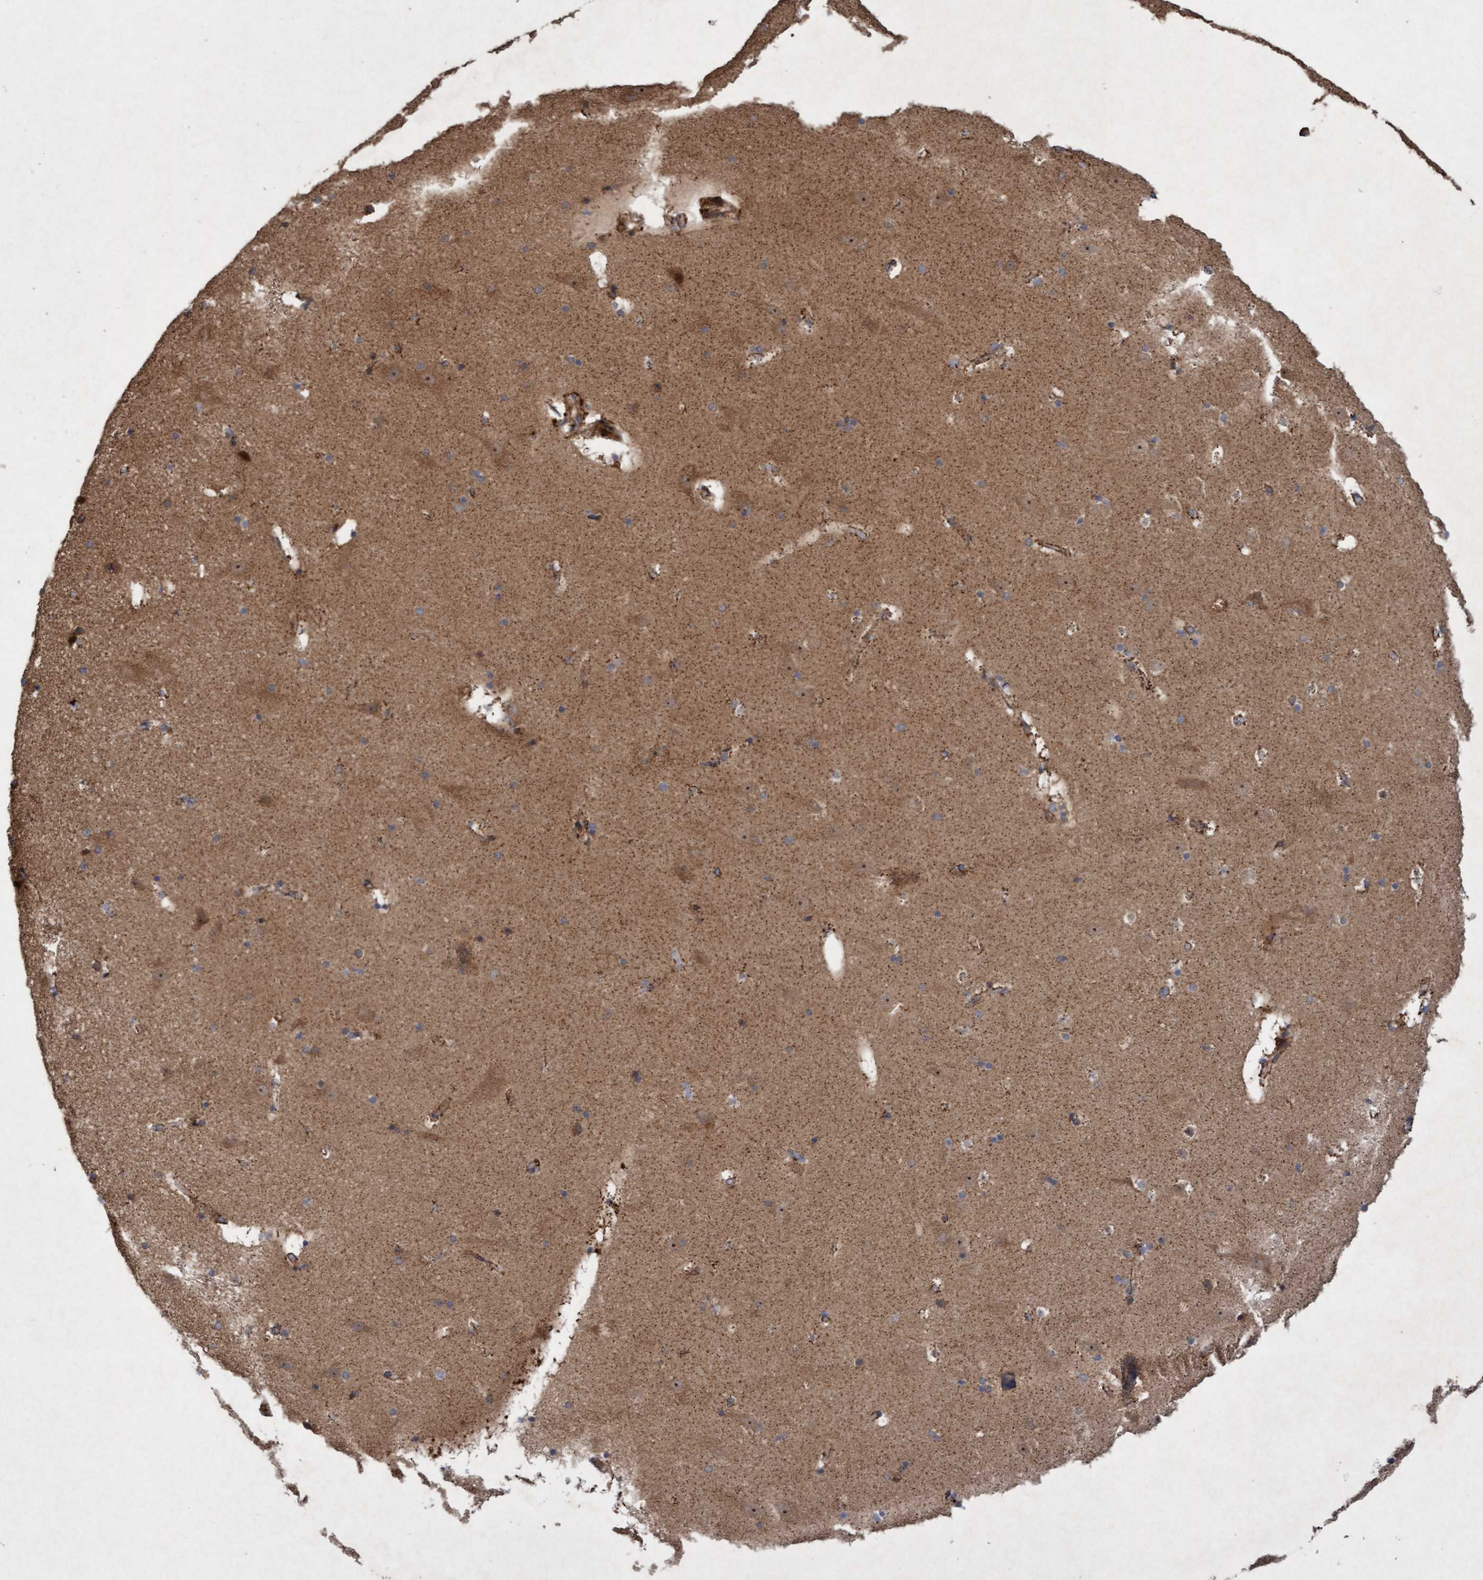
{"staining": {"intensity": "moderate", "quantity": "25%-75%", "location": "cytoplasmic/membranous"}, "tissue": "hippocampus", "cell_type": "Glial cells", "image_type": "normal", "snomed": [{"axis": "morphology", "description": "Normal tissue, NOS"}, {"axis": "topography", "description": "Hippocampus"}], "caption": "DAB immunohistochemical staining of unremarkable human hippocampus displays moderate cytoplasmic/membranous protein positivity in about 25%-75% of glial cells. The protein of interest is stained brown, and the nuclei are stained in blue (DAB IHC with brightfield microscopy, high magnification).", "gene": "ELP5", "patient": {"sex": "male", "age": 45}}